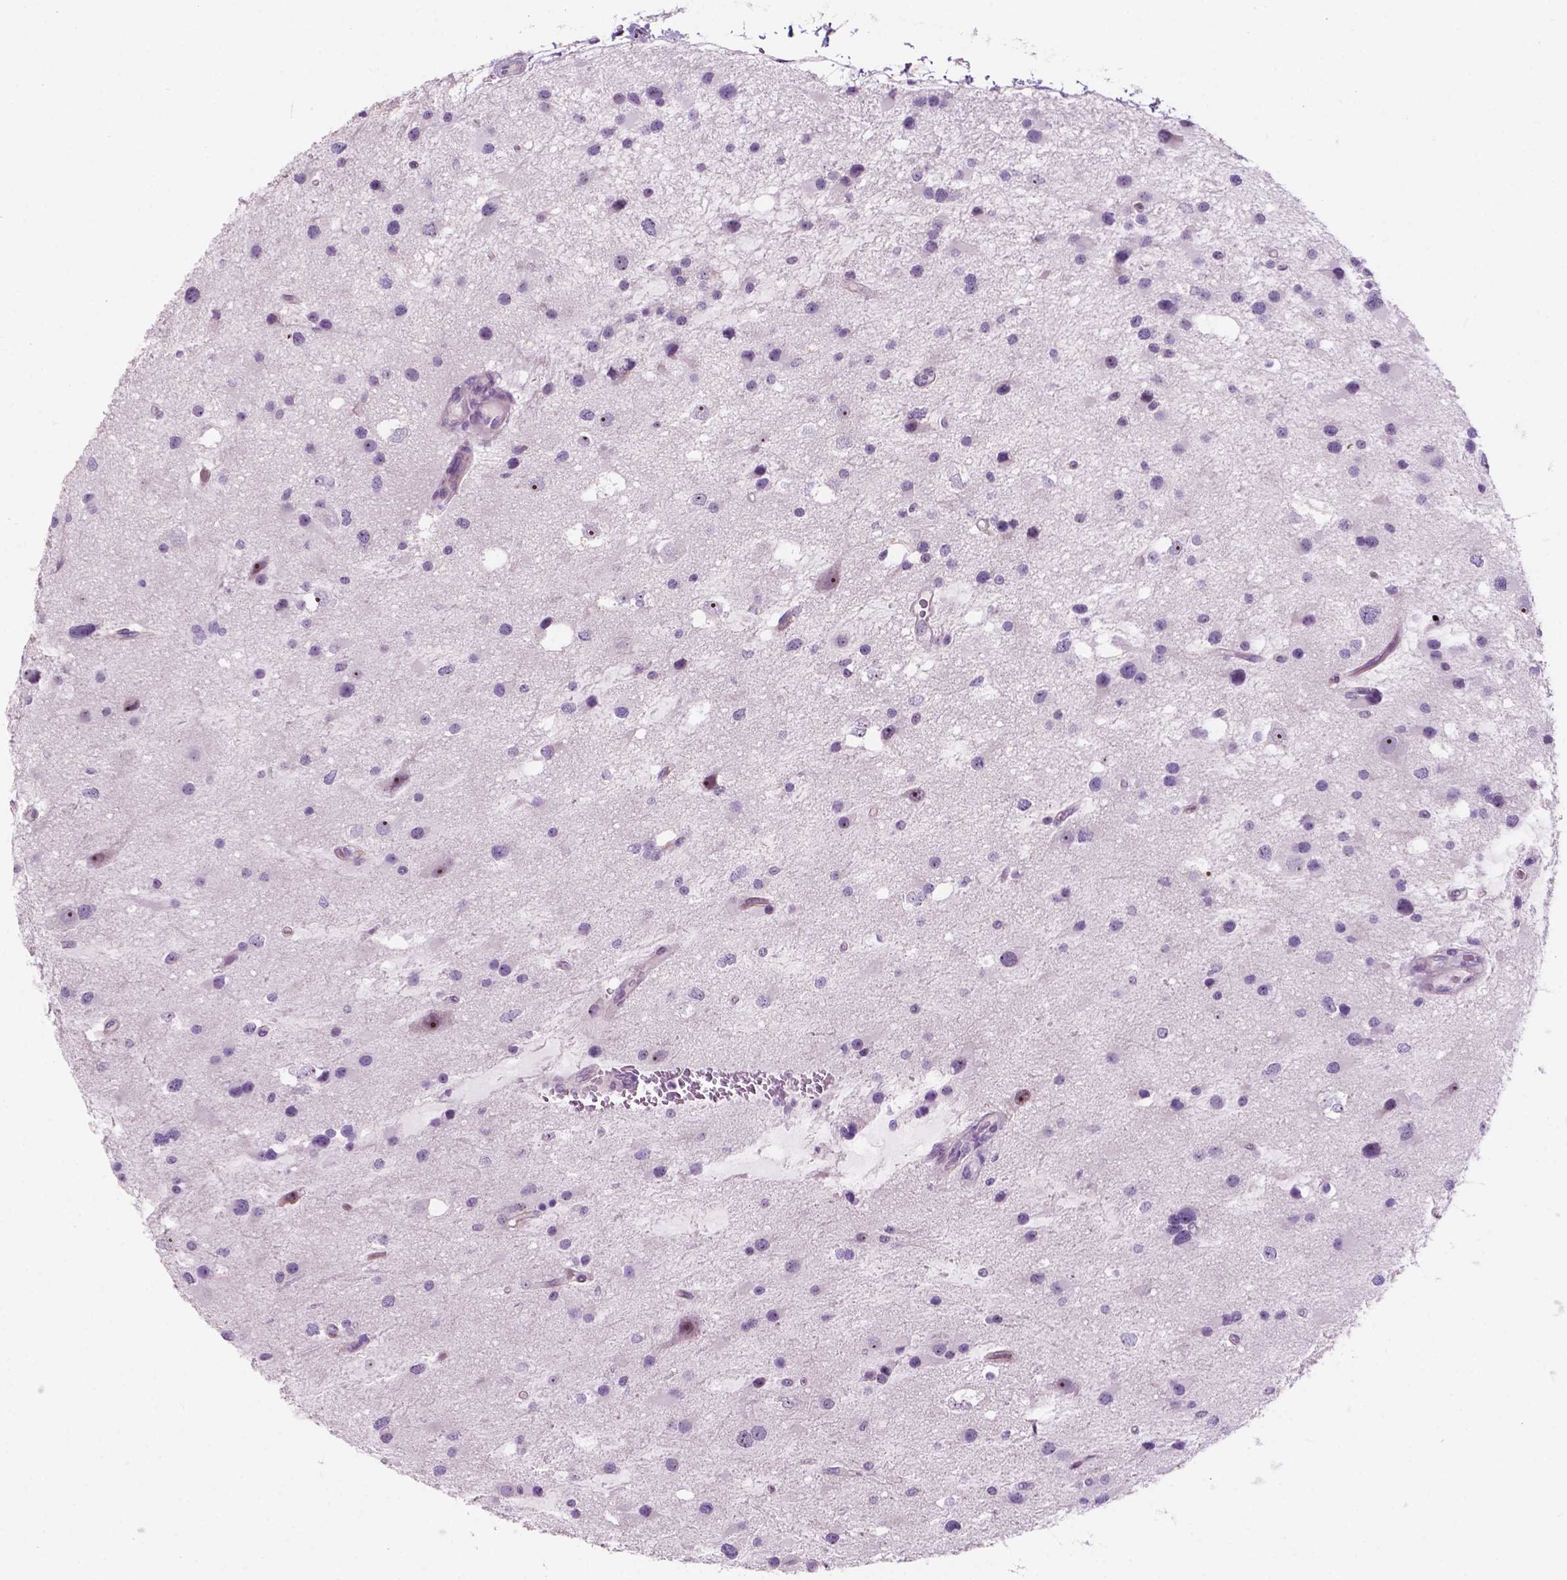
{"staining": {"intensity": "moderate", "quantity": "<25%", "location": "nuclear"}, "tissue": "glioma", "cell_type": "Tumor cells", "image_type": "cancer", "snomed": [{"axis": "morphology", "description": "Glioma, malignant, Low grade"}, {"axis": "topography", "description": "Brain"}], "caption": "A brown stain highlights moderate nuclear staining of a protein in human malignant low-grade glioma tumor cells.", "gene": "ZNF853", "patient": {"sex": "female", "age": 32}}